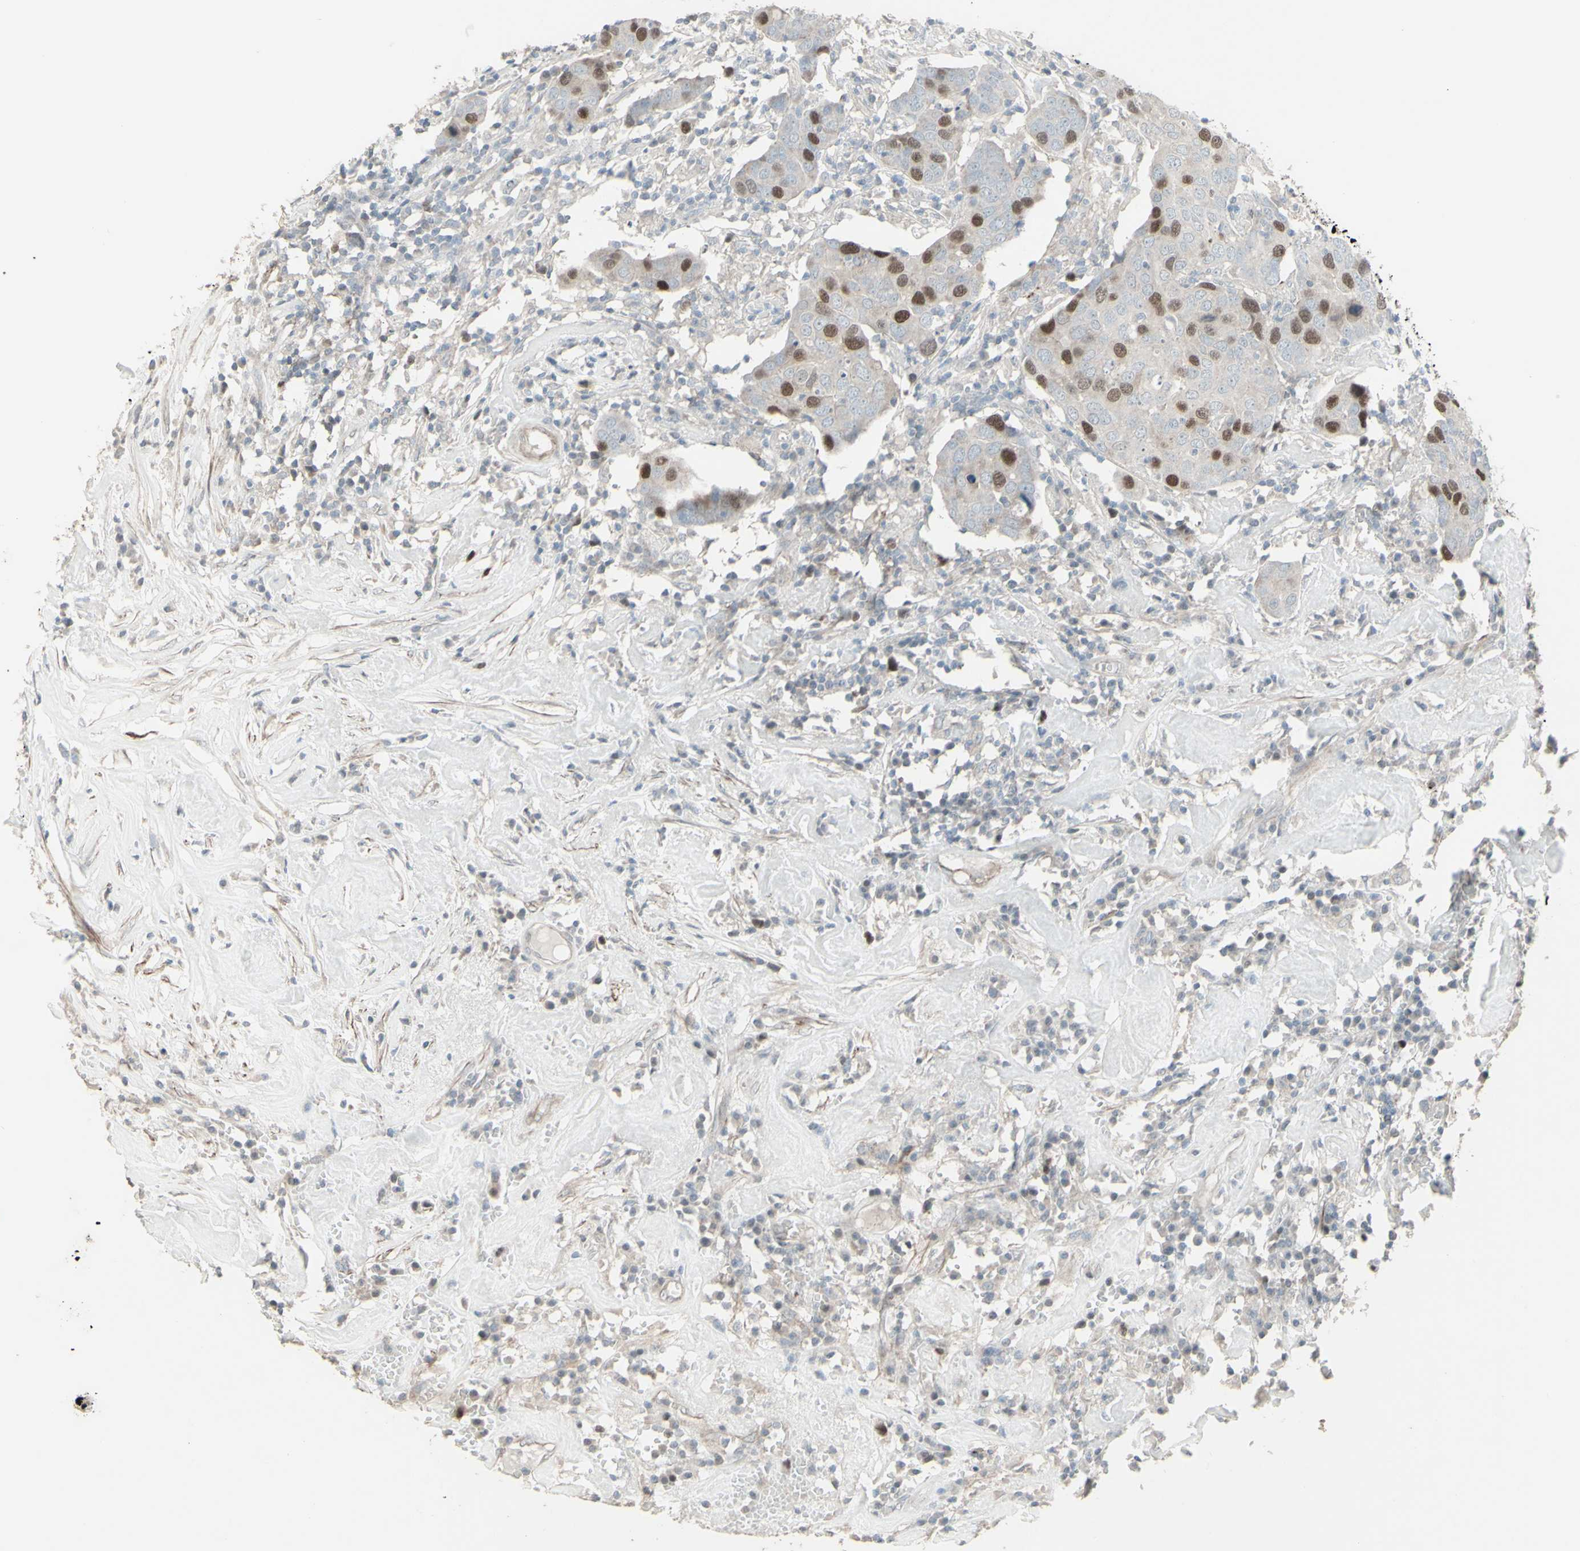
{"staining": {"intensity": "moderate", "quantity": "25%-75%", "location": "nuclear"}, "tissue": "head and neck cancer", "cell_type": "Tumor cells", "image_type": "cancer", "snomed": [{"axis": "morphology", "description": "Adenocarcinoma, NOS"}, {"axis": "topography", "description": "Salivary gland"}, {"axis": "topography", "description": "Head-Neck"}], "caption": "A brown stain highlights moderate nuclear expression of a protein in human head and neck adenocarcinoma tumor cells.", "gene": "GMNN", "patient": {"sex": "female", "age": 65}}